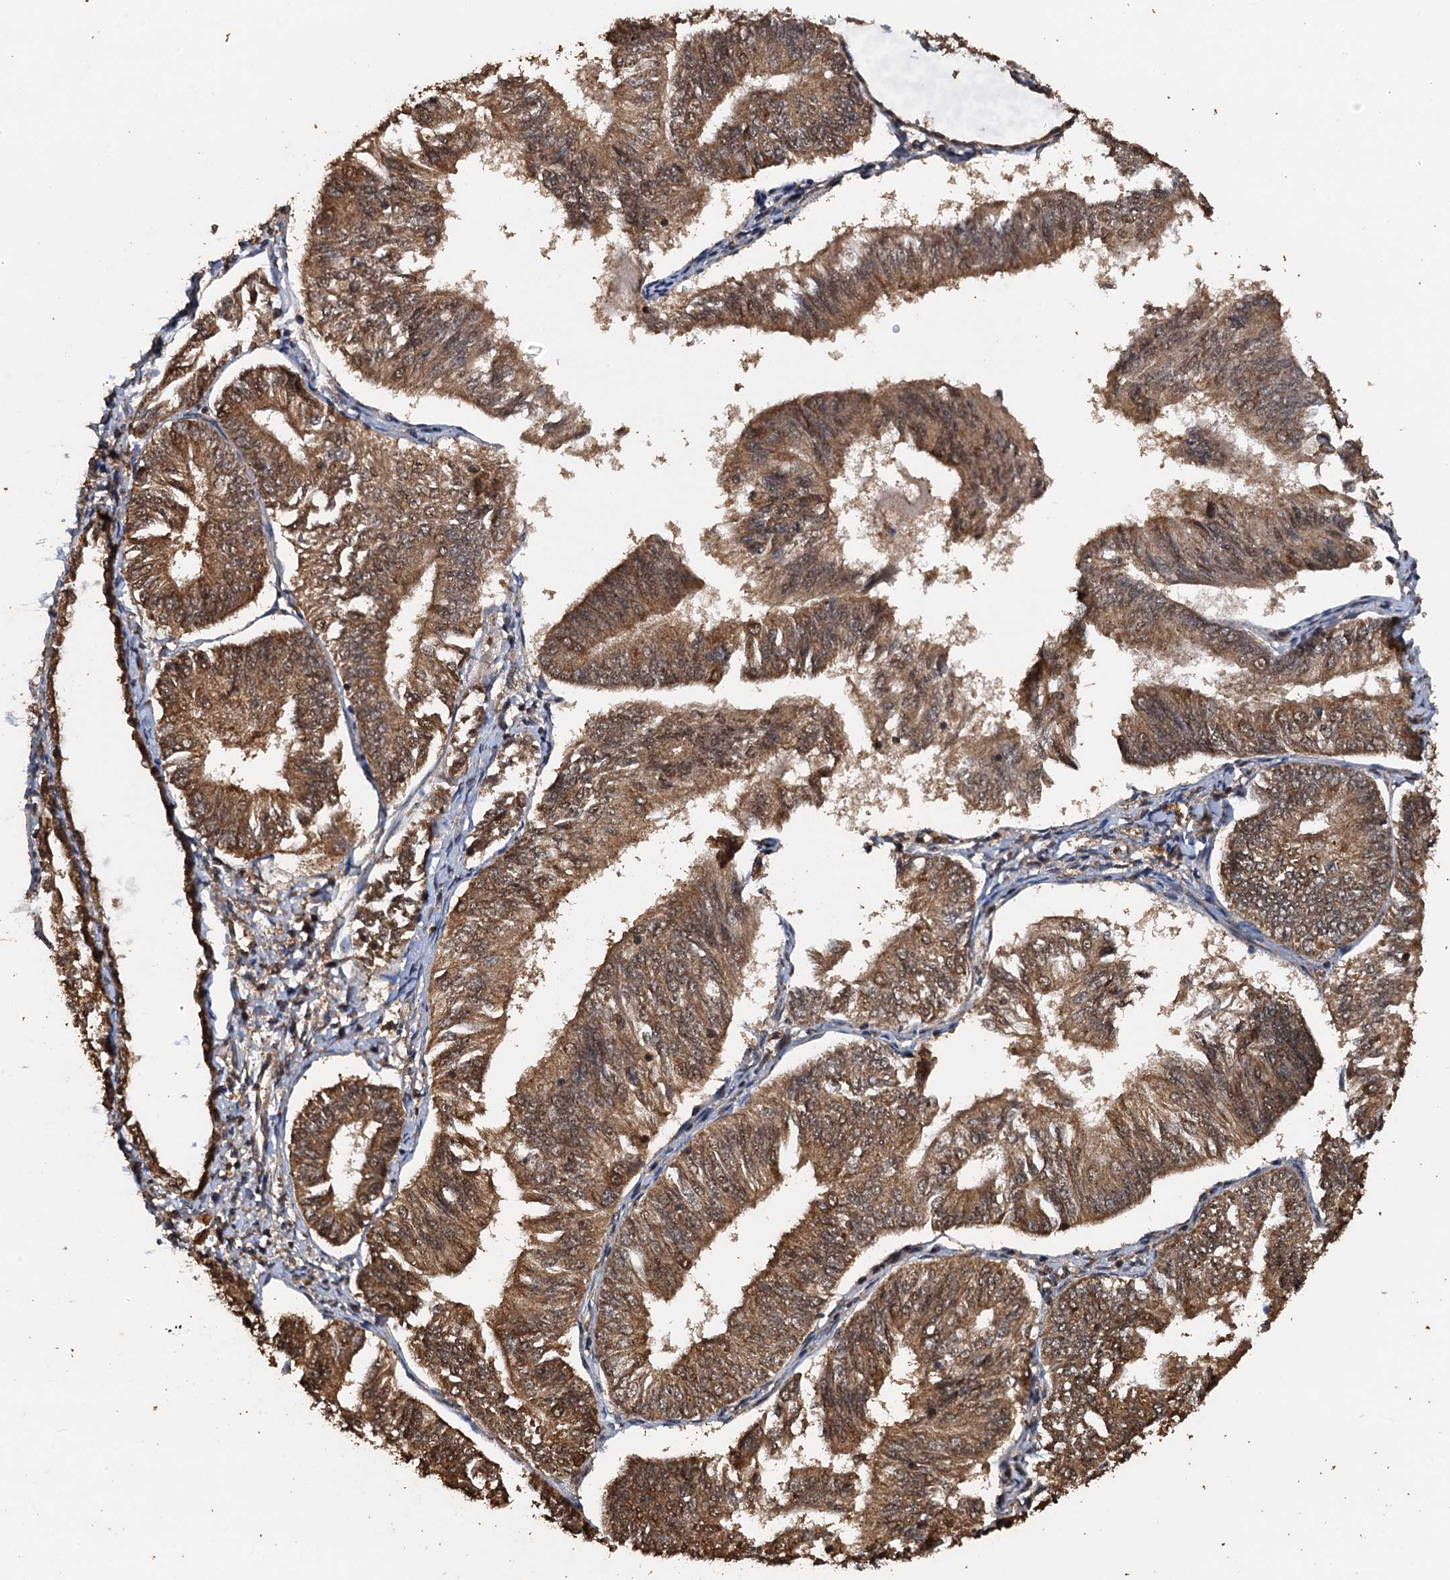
{"staining": {"intensity": "moderate", "quantity": ">75%", "location": "cytoplasmic/membranous,nuclear"}, "tissue": "endometrial cancer", "cell_type": "Tumor cells", "image_type": "cancer", "snomed": [{"axis": "morphology", "description": "Adenocarcinoma, NOS"}, {"axis": "topography", "description": "Endometrium"}], "caption": "High-magnification brightfield microscopy of adenocarcinoma (endometrial) stained with DAB (3,3'-diaminobenzidine) (brown) and counterstained with hematoxylin (blue). tumor cells exhibit moderate cytoplasmic/membranous and nuclear expression is present in about>75% of cells.", "gene": "PSMD9", "patient": {"sex": "female", "age": 58}}